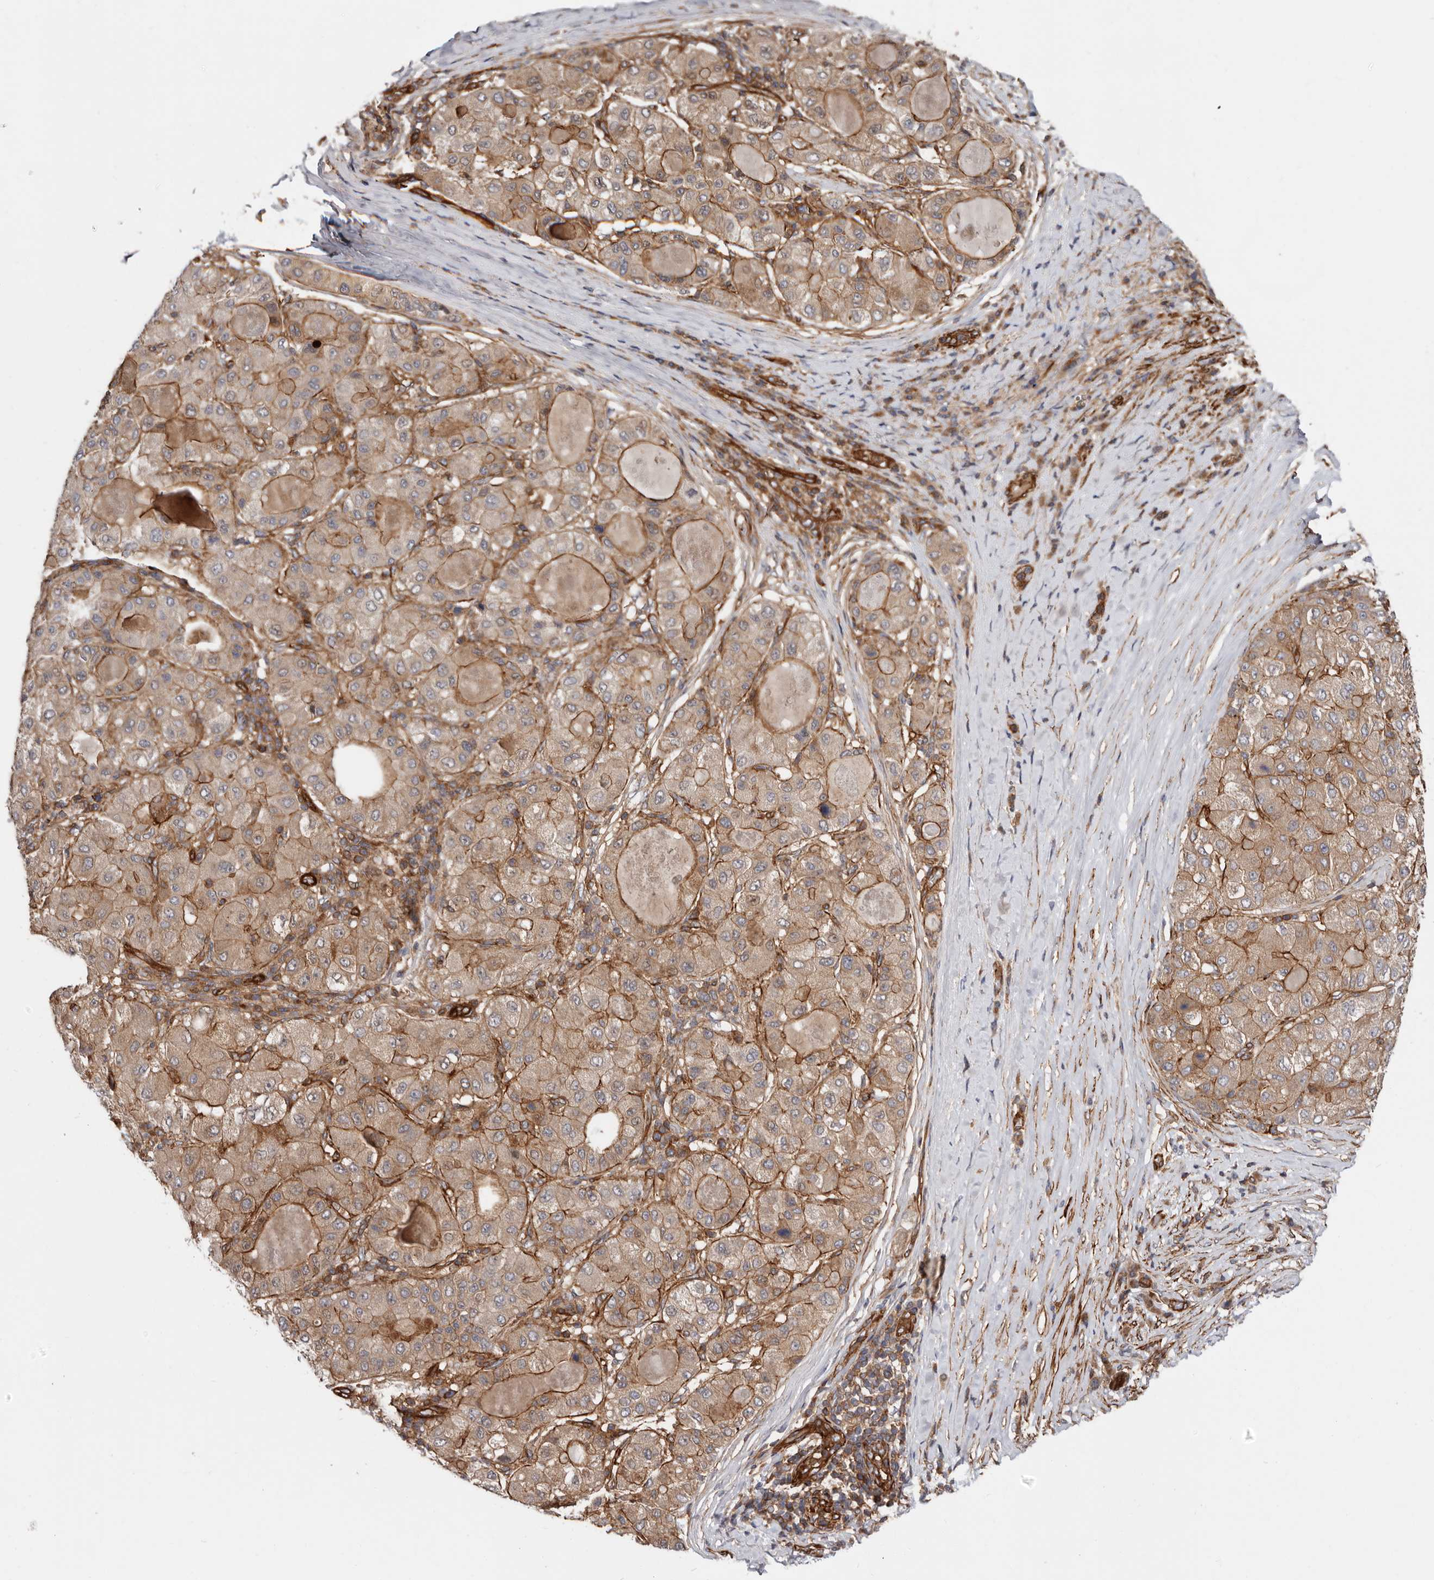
{"staining": {"intensity": "moderate", "quantity": ">75%", "location": "cytoplasmic/membranous"}, "tissue": "liver cancer", "cell_type": "Tumor cells", "image_type": "cancer", "snomed": [{"axis": "morphology", "description": "Carcinoma, Hepatocellular, NOS"}, {"axis": "topography", "description": "Liver"}], "caption": "Liver cancer stained for a protein exhibits moderate cytoplasmic/membranous positivity in tumor cells.", "gene": "TMC7", "patient": {"sex": "male", "age": 80}}